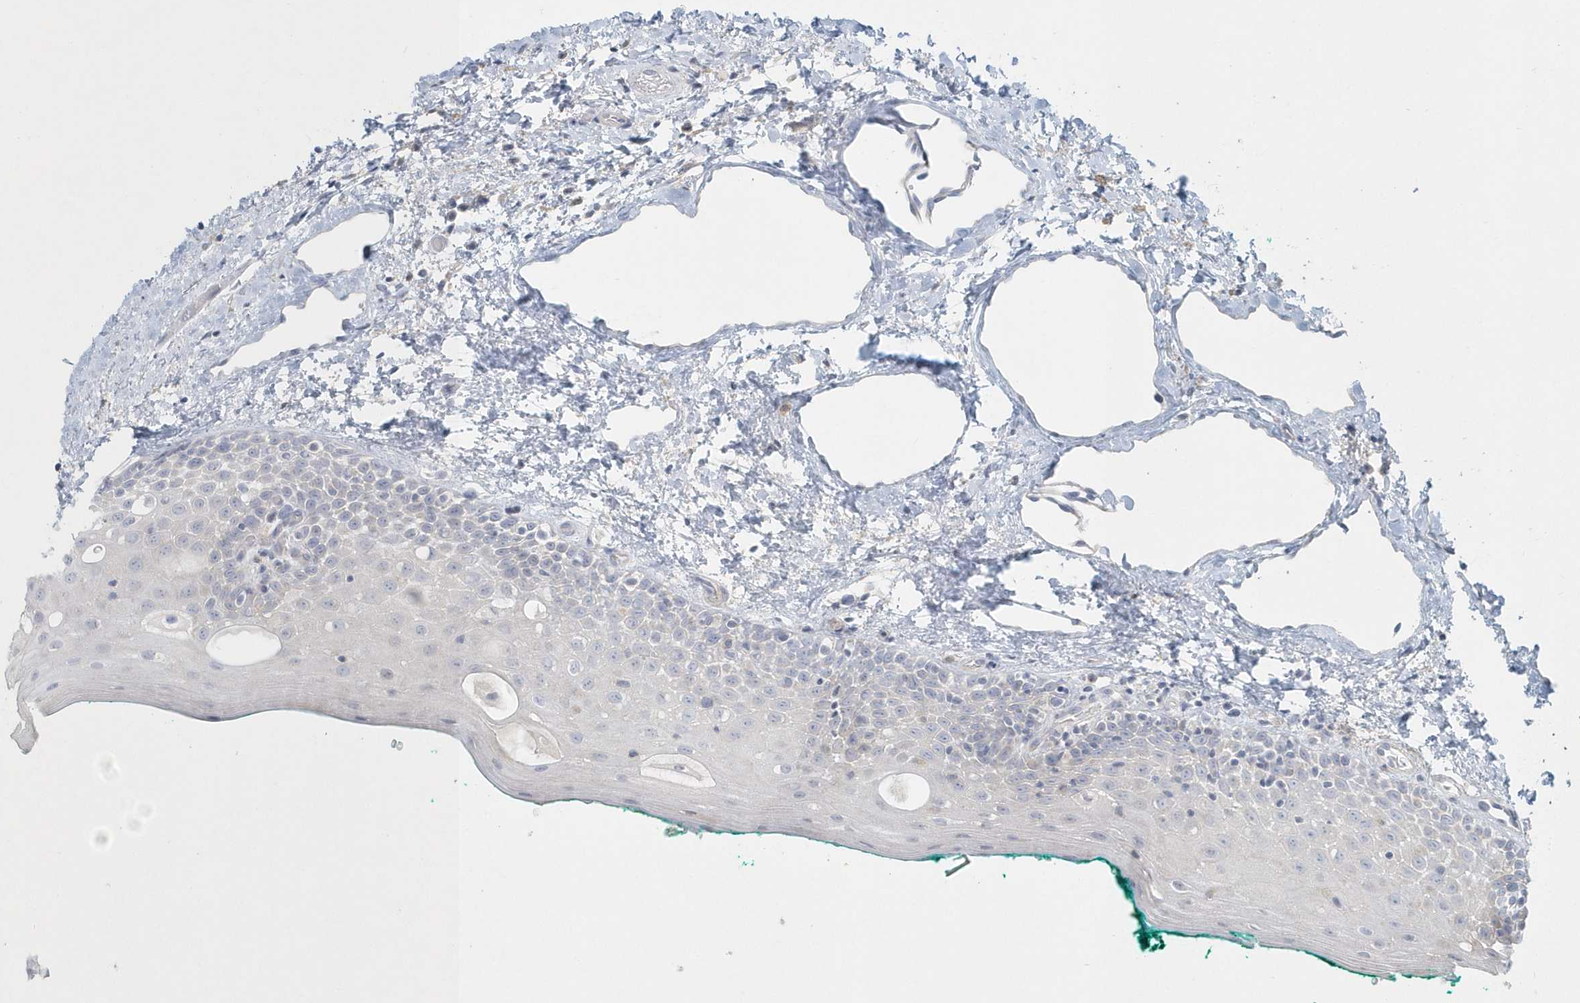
{"staining": {"intensity": "negative", "quantity": "none", "location": "none"}, "tissue": "oral mucosa", "cell_type": "Squamous epithelial cells", "image_type": "normal", "snomed": [{"axis": "morphology", "description": "Normal tissue, NOS"}, {"axis": "topography", "description": "Oral tissue"}], "caption": "The histopathology image reveals no staining of squamous epithelial cells in benign oral mucosa.", "gene": "BLTP3A", "patient": {"sex": "female", "age": 70}}